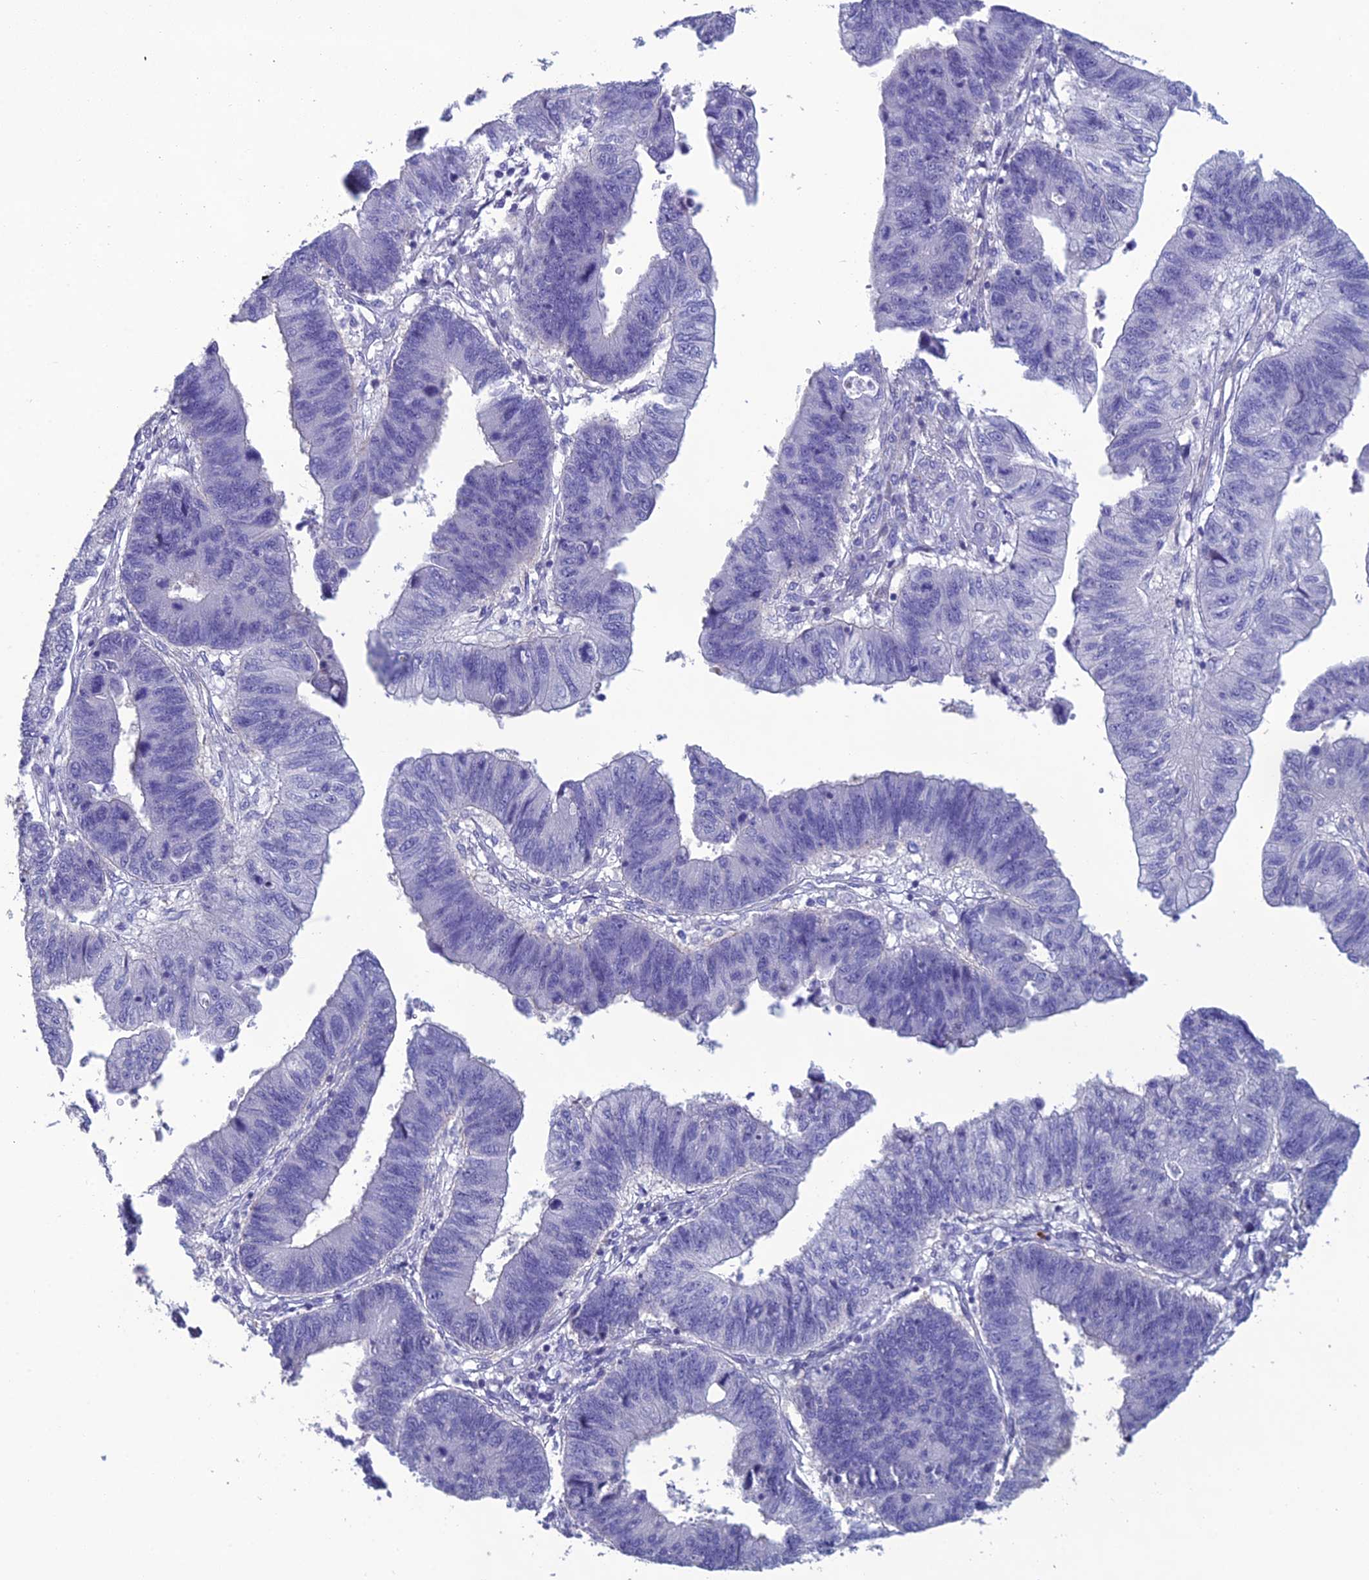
{"staining": {"intensity": "negative", "quantity": "none", "location": "none"}, "tissue": "stomach cancer", "cell_type": "Tumor cells", "image_type": "cancer", "snomed": [{"axis": "morphology", "description": "Adenocarcinoma, NOS"}, {"axis": "topography", "description": "Stomach"}], "caption": "A histopathology image of human stomach adenocarcinoma is negative for staining in tumor cells.", "gene": "OR56B1", "patient": {"sex": "male", "age": 59}}